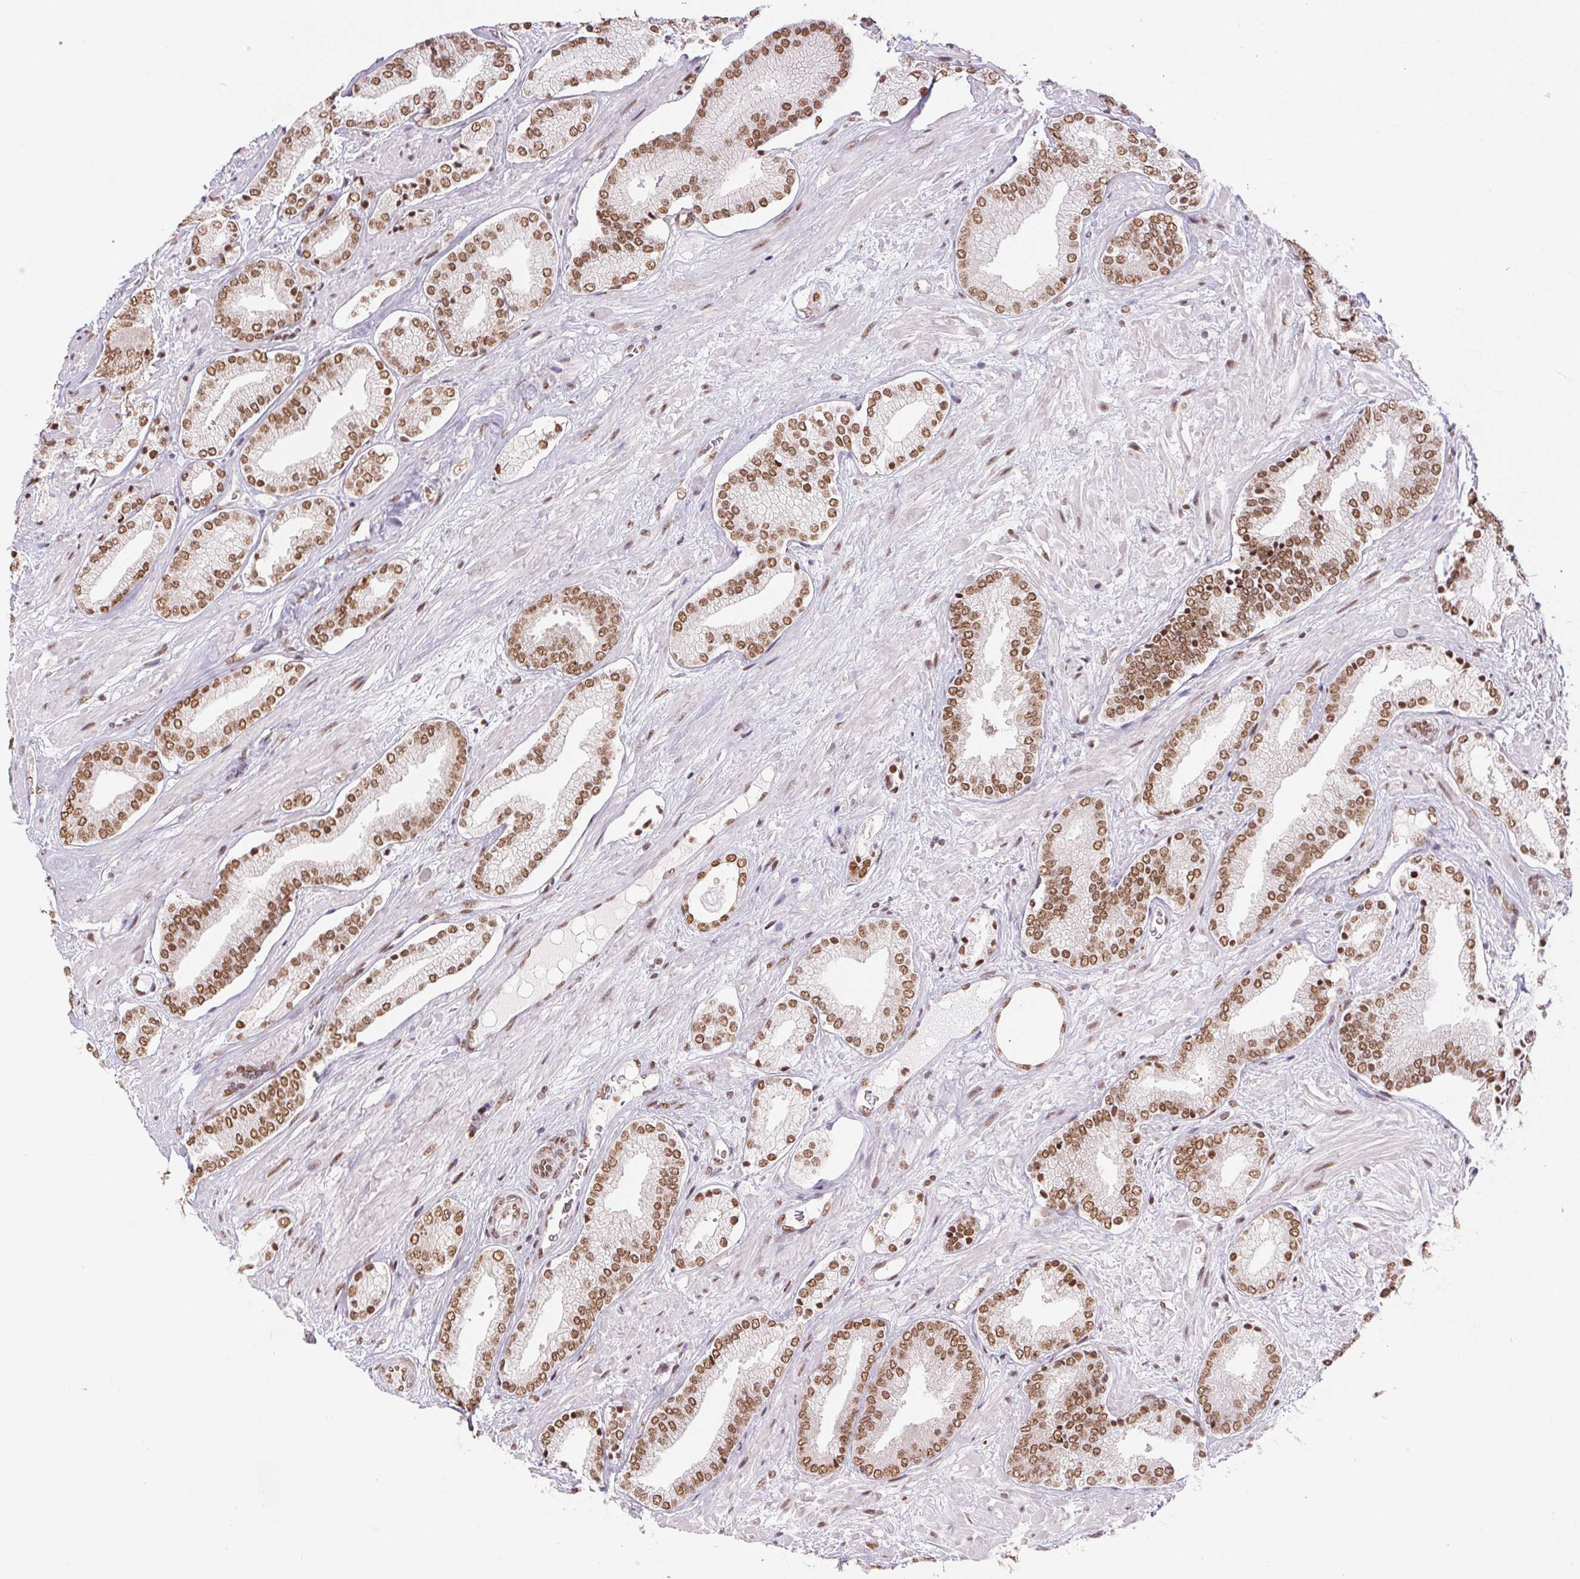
{"staining": {"intensity": "moderate", "quantity": ">75%", "location": "nuclear"}, "tissue": "prostate cancer", "cell_type": "Tumor cells", "image_type": "cancer", "snomed": [{"axis": "morphology", "description": "Adenocarcinoma, High grade"}, {"axis": "topography", "description": "Prostate"}], "caption": "Prostate high-grade adenocarcinoma was stained to show a protein in brown. There is medium levels of moderate nuclear staining in about >75% of tumor cells. (DAB (3,3'-diaminobenzidine) = brown stain, brightfield microscopy at high magnification).", "gene": "NFE2L1", "patient": {"sex": "male", "age": 56}}